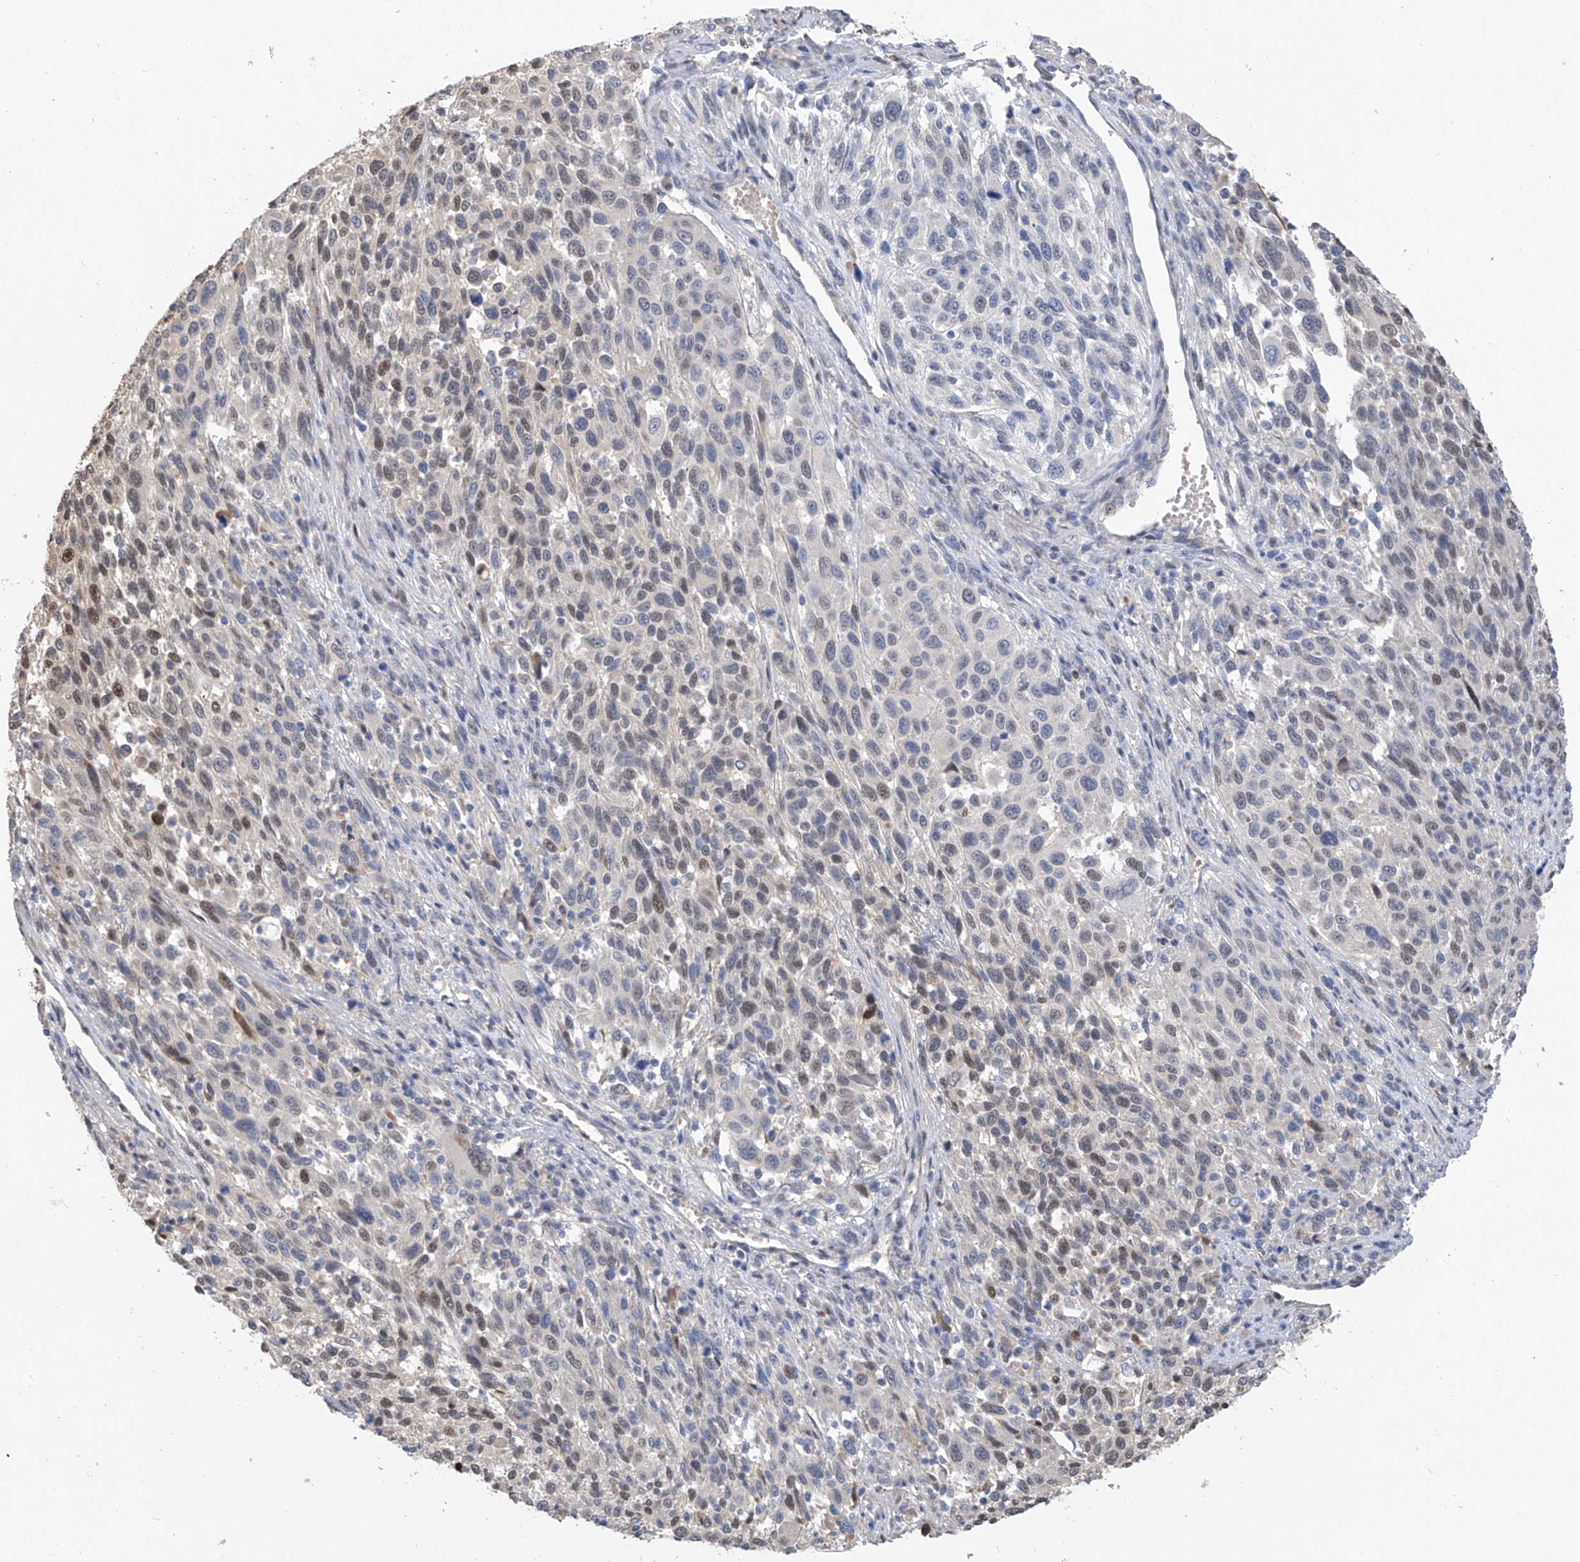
{"staining": {"intensity": "weak", "quantity": "<25%", "location": "nuclear"}, "tissue": "melanoma", "cell_type": "Tumor cells", "image_type": "cancer", "snomed": [{"axis": "morphology", "description": "Malignant melanoma, Metastatic site"}, {"axis": "topography", "description": "Lymph node"}], "caption": "Tumor cells are negative for protein expression in human malignant melanoma (metastatic site).", "gene": "PMM1", "patient": {"sex": "male", "age": 61}}